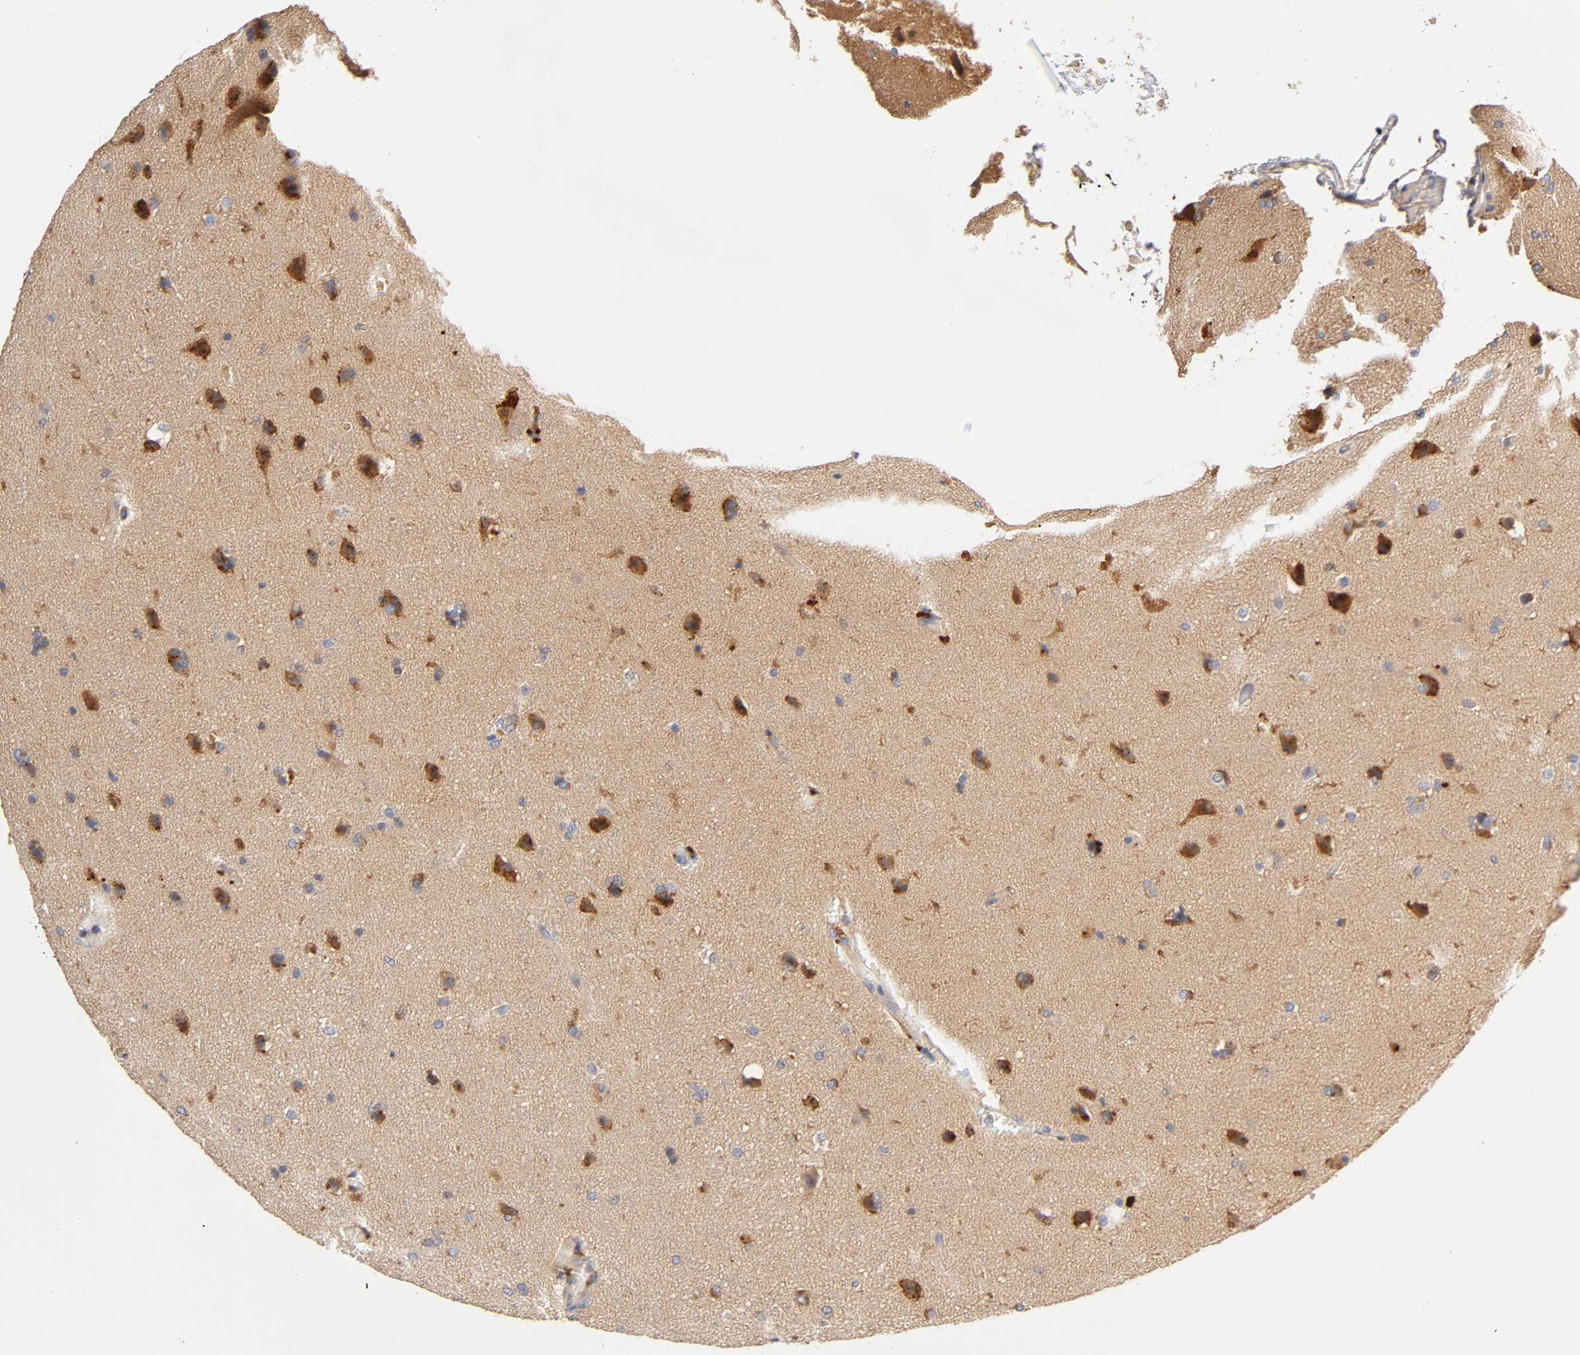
{"staining": {"intensity": "moderate", "quantity": "25%-75%", "location": "cytoplasmic/membranous"}, "tissue": "glioma", "cell_type": "Tumor cells", "image_type": "cancer", "snomed": [{"axis": "morphology", "description": "Glioma, malignant, Low grade"}, {"axis": "topography", "description": "Cerebral cortex"}], "caption": "IHC histopathology image of neoplastic tissue: malignant glioma (low-grade) stained using immunohistochemistry (IHC) displays medium levels of moderate protein expression localized specifically in the cytoplasmic/membranous of tumor cells, appearing as a cytoplasmic/membranous brown color.", "gene": "RHOA", "patient": {"sex": "female", "age": 47}}